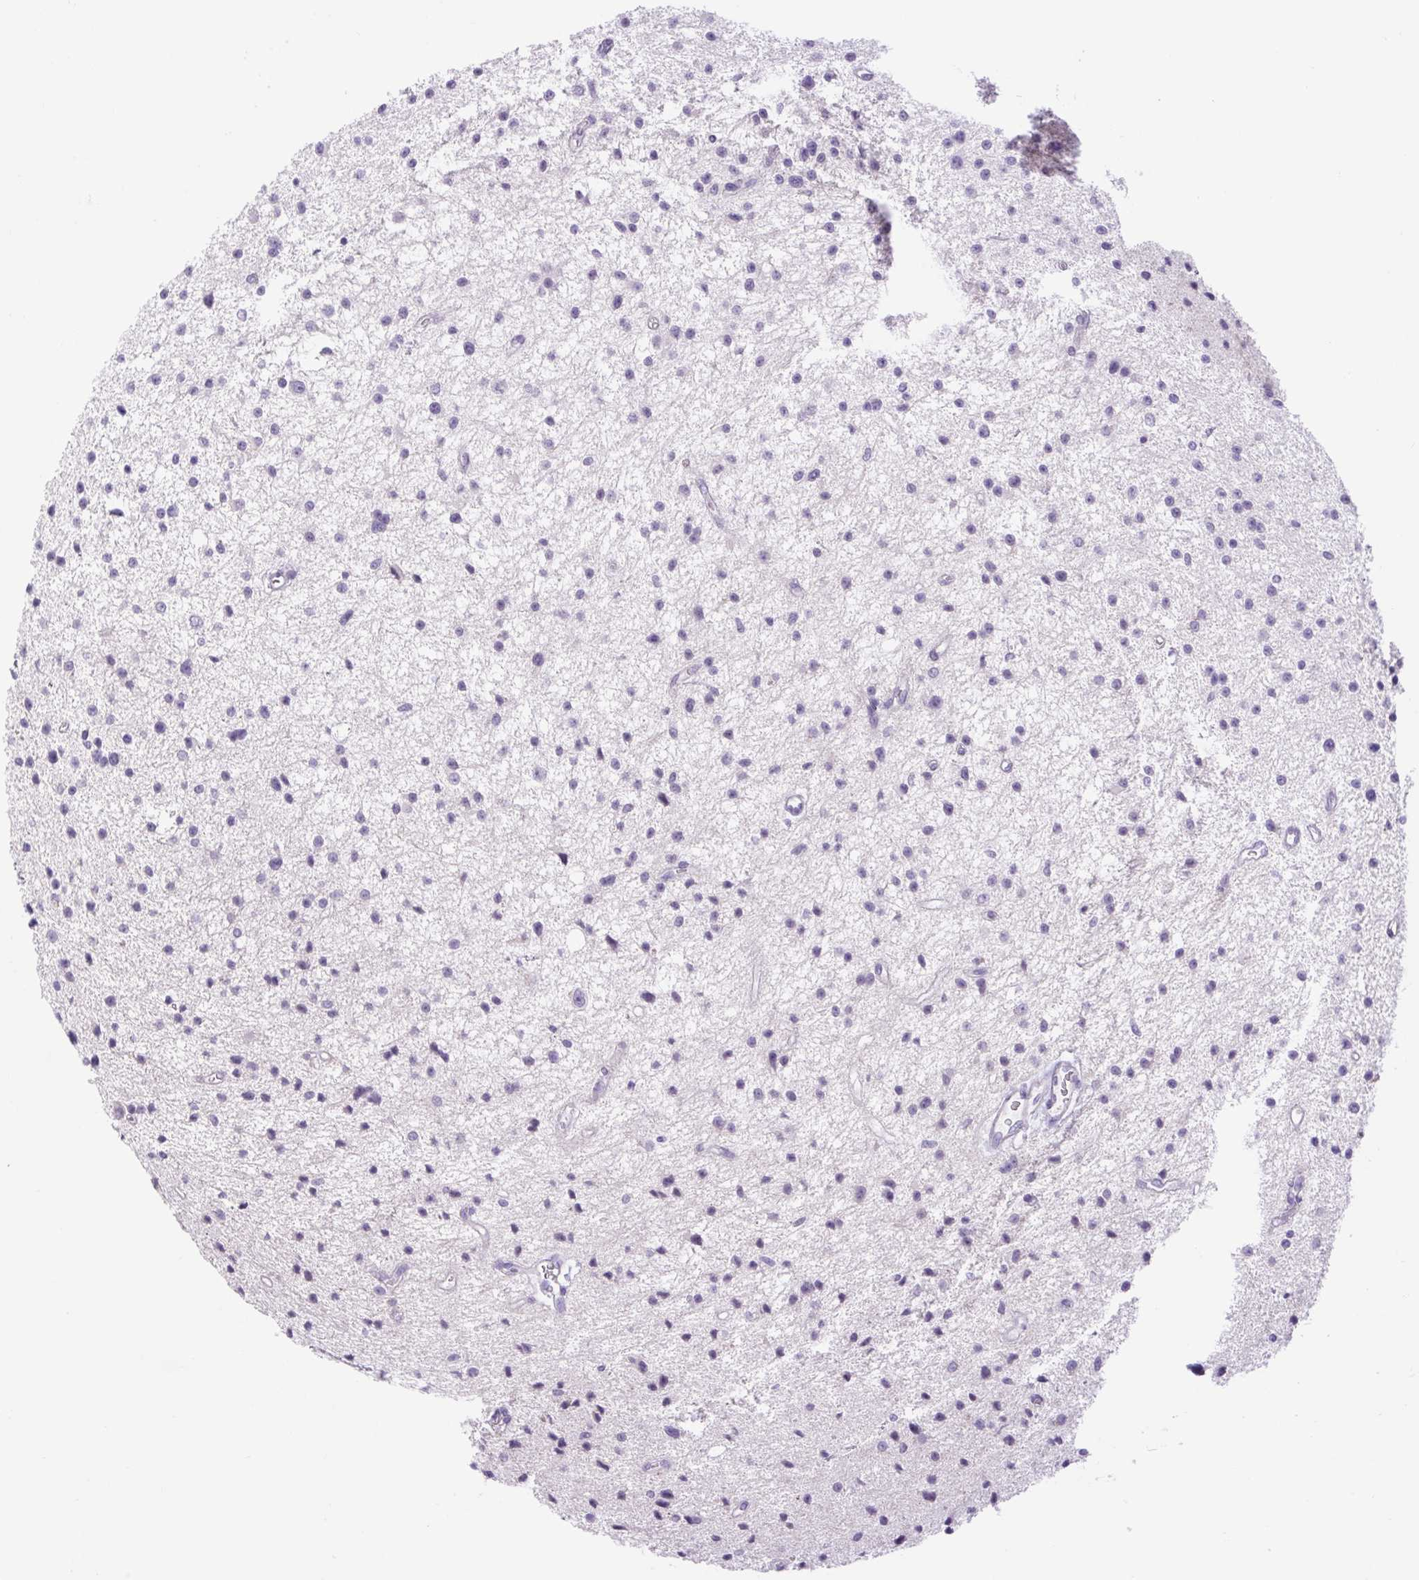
{"staining": {"intensity": "negative", "quantity": "none", "location": "none"}, "tissue": "glioma", "cell_type": "Tumor cells", "image_type": "cancer", "snomed": [{"axis": "morphology", "description": "Glioma, malignant, Low grade"}, {"axis": "topography", "description": "Brain"}], "caption": "Malignant glioma (low-grade) was stained to show a protein in brown. There is no significant staining in tumor cells.", "gene": "FAM177B", "patient": {"sex": "male", "age": 43}}